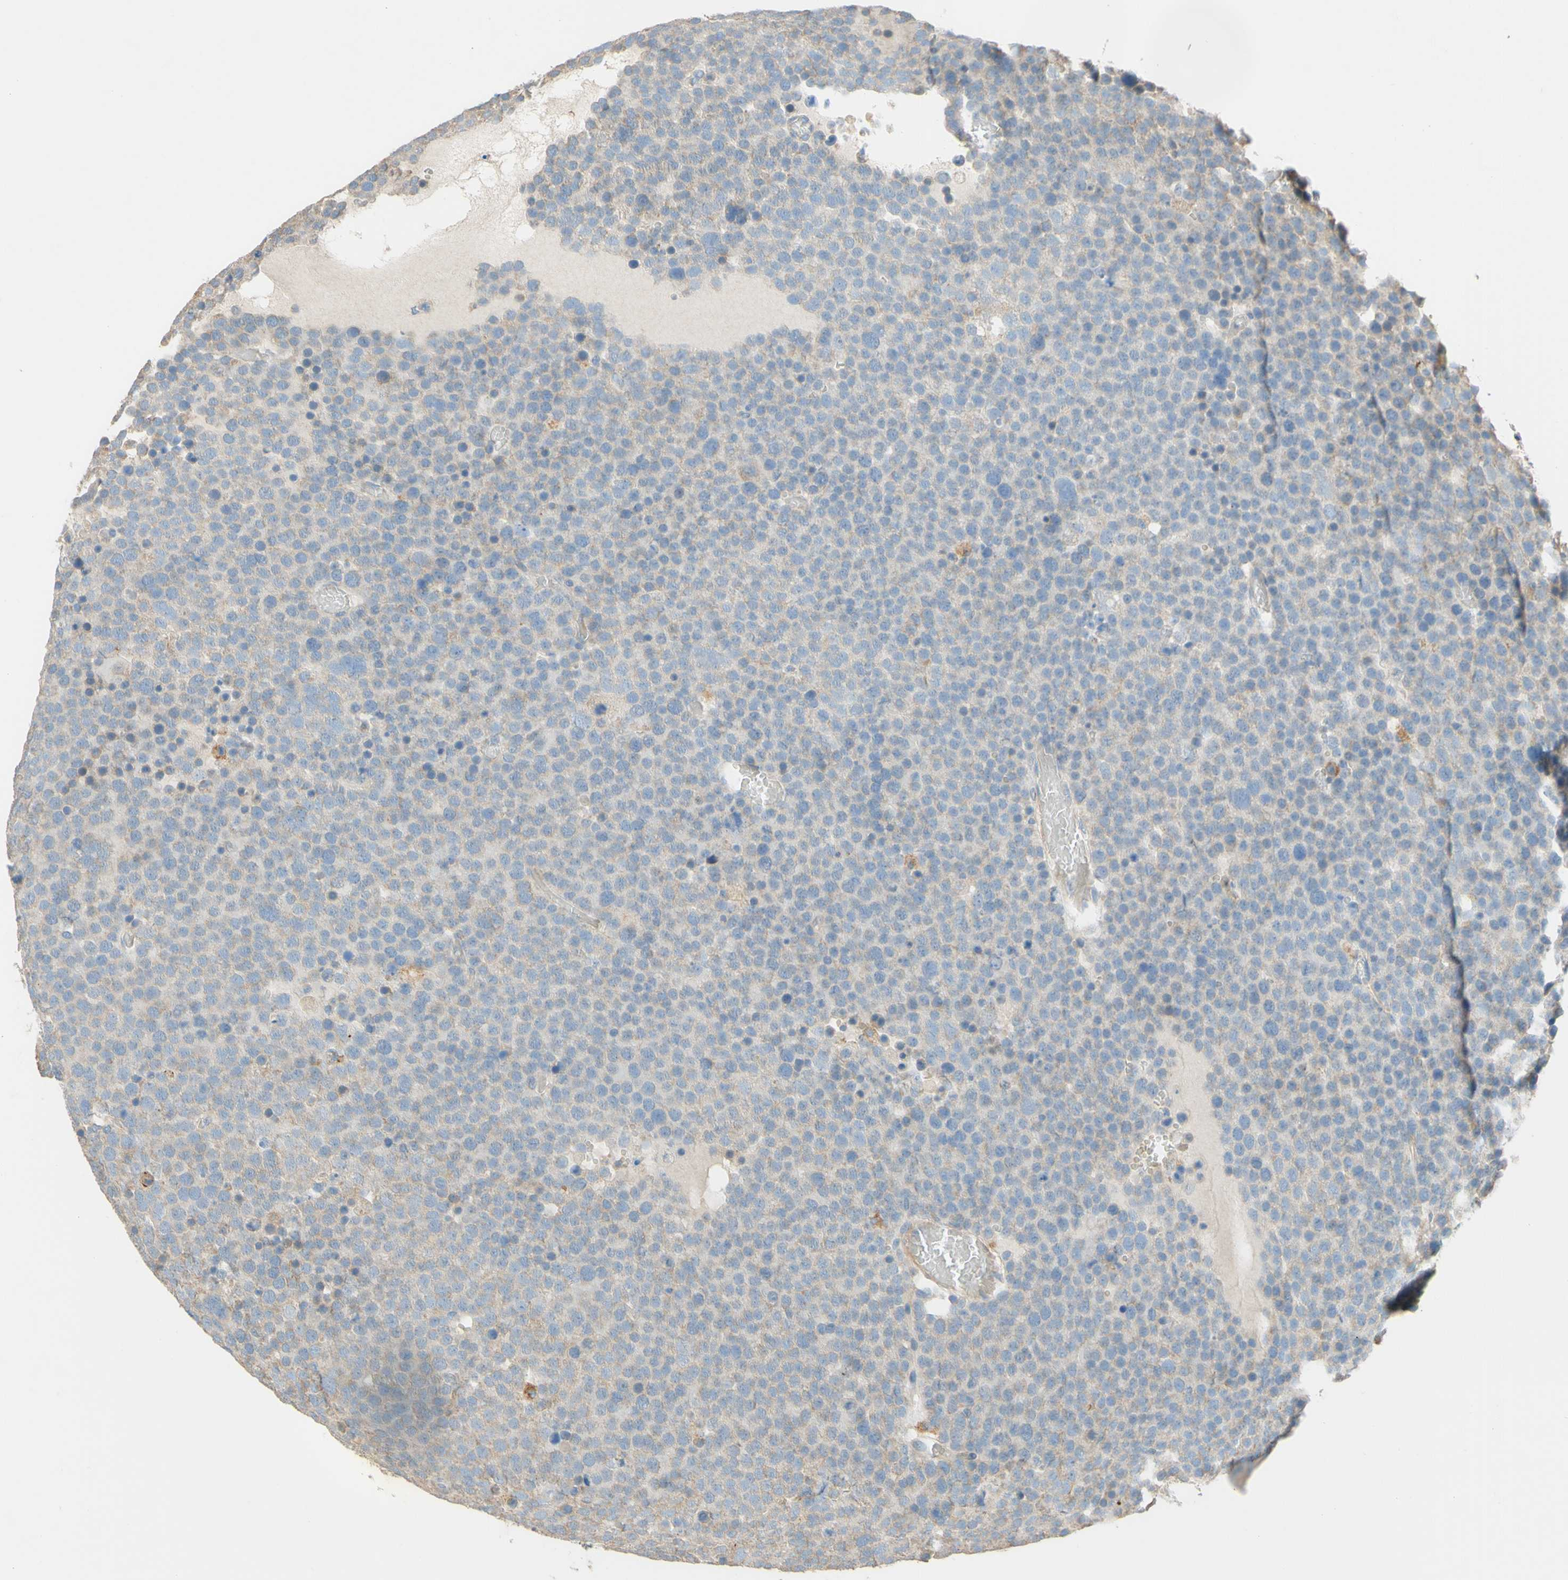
{"staining": {"intensity": "weak", "quantity": "<25%", "location": "cytoplasmic/membranous"}, "tissue": "testis cancer", "cell_type": "Tumor cells", "image_type": "cancer", "snomed": [{"axis": "morphology", "description": "Seminoma, NOS"}, {"axis": "topography", "description": "Testis"}], "caption": "Immunohistochemical staining of human testis cancer shows no significant positivity in tumor cells. Brightfield microscopy of immunohistochemistry stained with DAB (brown) and hematoxylin (blue), captured at high magnification.", "gene": "DKK3", "patient": {"sex": "male", "age": 71}}